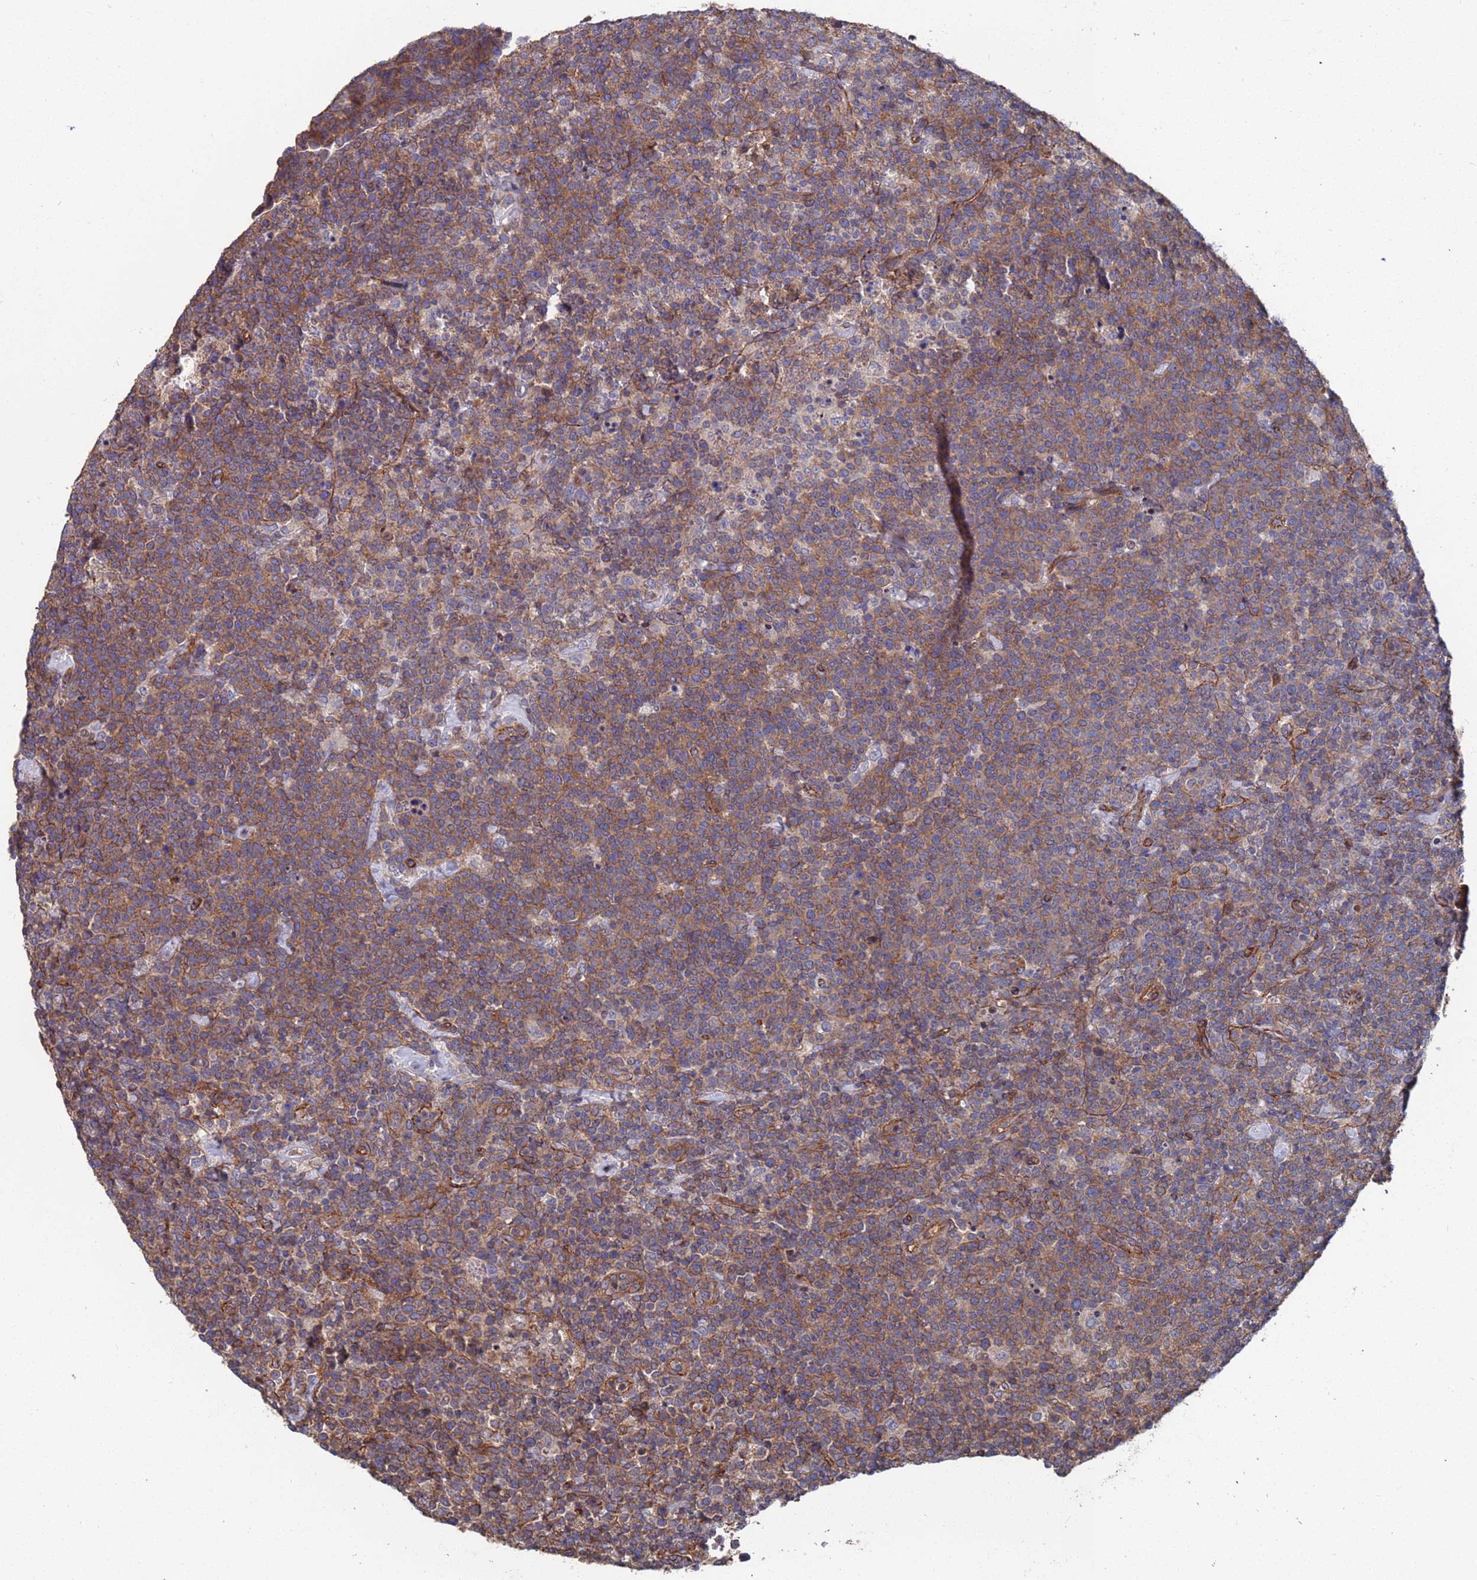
{"staining": {"intensity": "weak", "quantity": ">75%", "location": "cytoplasmic/membranous"}, "tissue": "lymphoma", "cell_type": "Tumor cells", "image_type": "cancer", "snomed": [{"axis": "morphology", "description": "Malignant lymphoma, non-Hodgkin's type, High grade"}, {"axis": "topography", "description": "Lymph node"}], "caption": "Protein expression analysis of lymphoma shows weak cytoplasmic/membranous positivity in approximately >75% of tumor cells.", "gene": "NDUFAF6", "patient": {"sex": "male", "age": 61}}